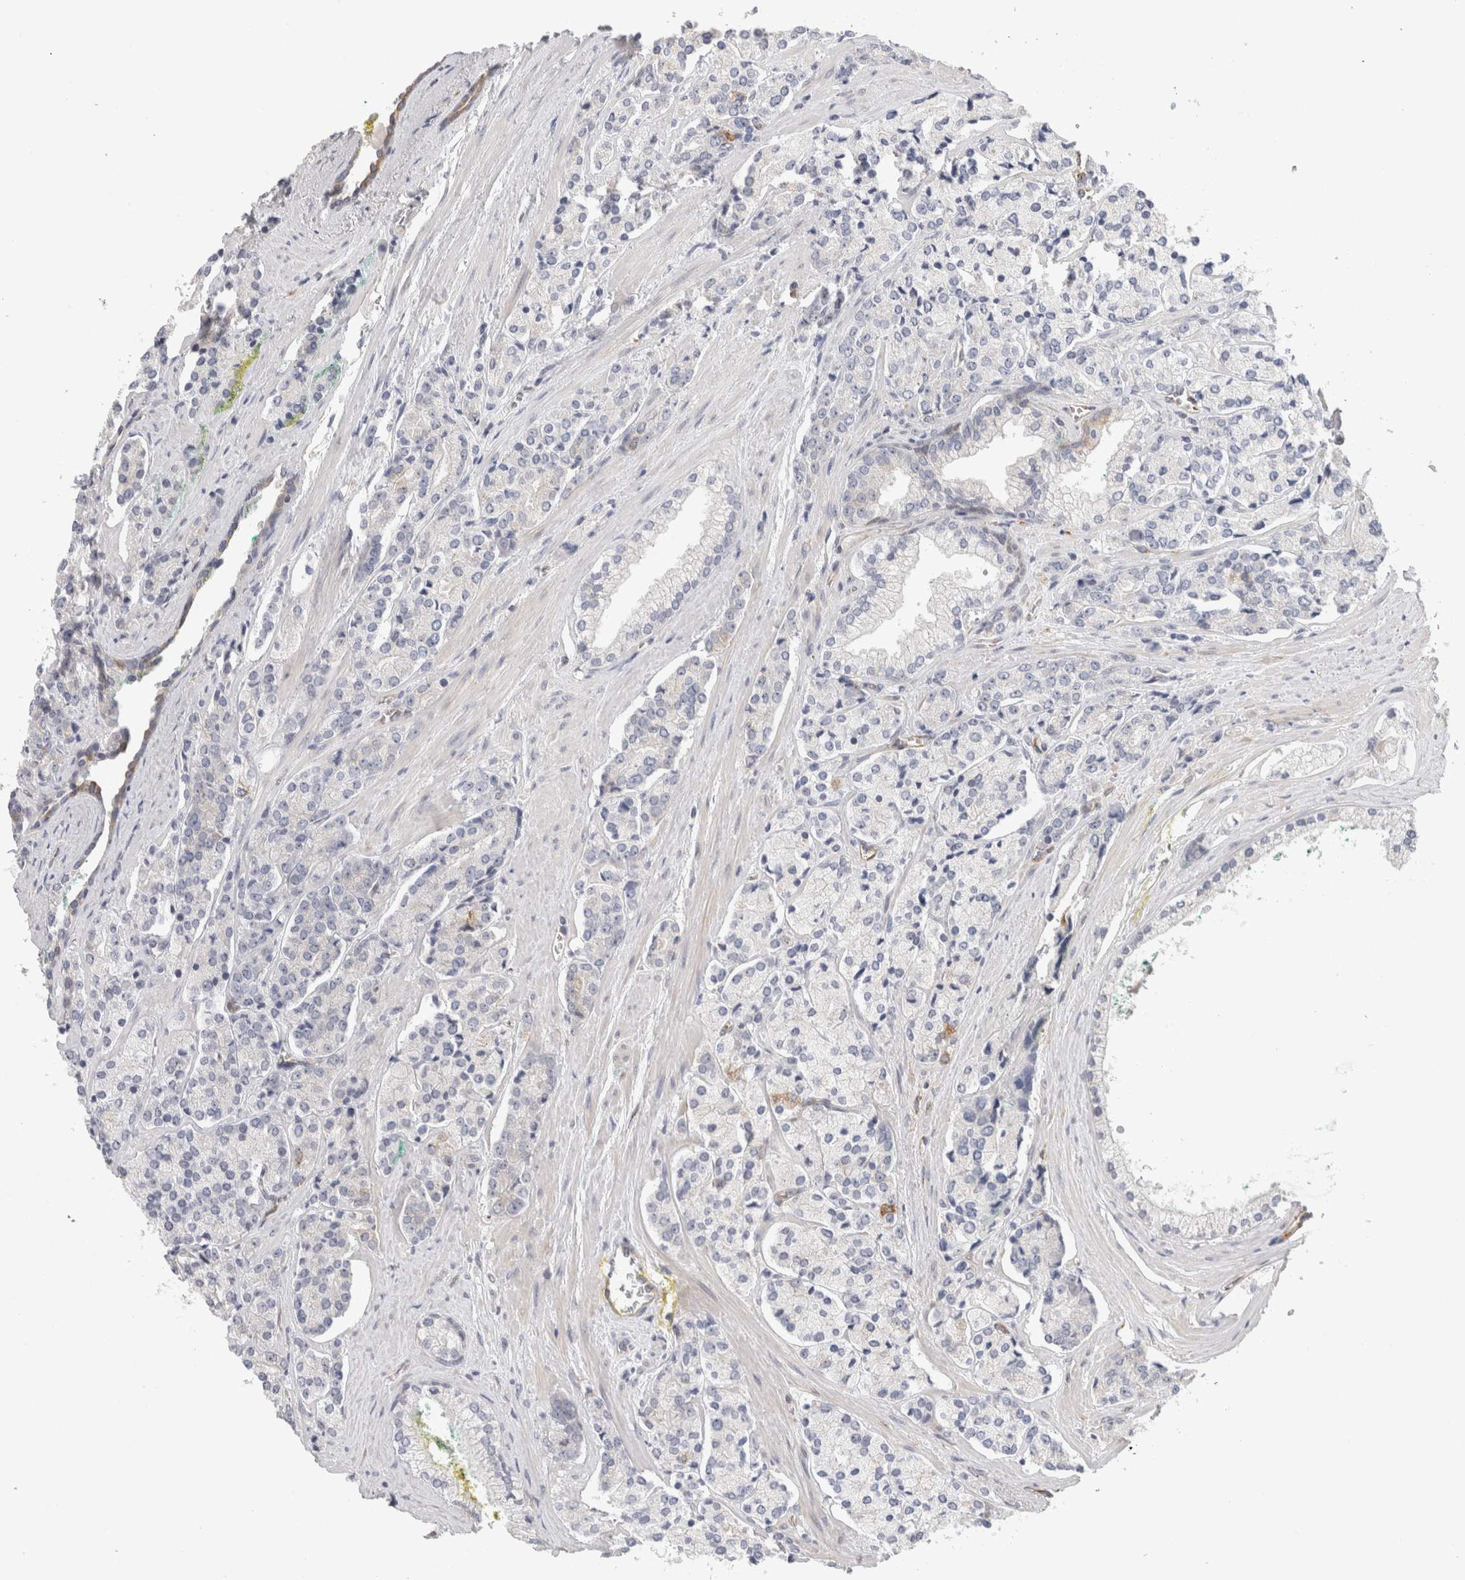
{"staining": {"intensity": "negative", "quantity": "none", "location": "none"}, "tissue": "prostate cancer", "cell_type": "Tumor cells", "image_type": "cancer", "snomed": [{"axis": "morphology", "description": "Adenocarcinoma, High grade"}, {"axis": "topography", "description": "Prostate"}], "caption": "Immunohistochemistry (IHC) of prostate cancer (high-grade adenocarcinoma) shows no staining in tumor cells.", "gene": "SYTL5", "patient": {"sex": "male", "age": 71}}